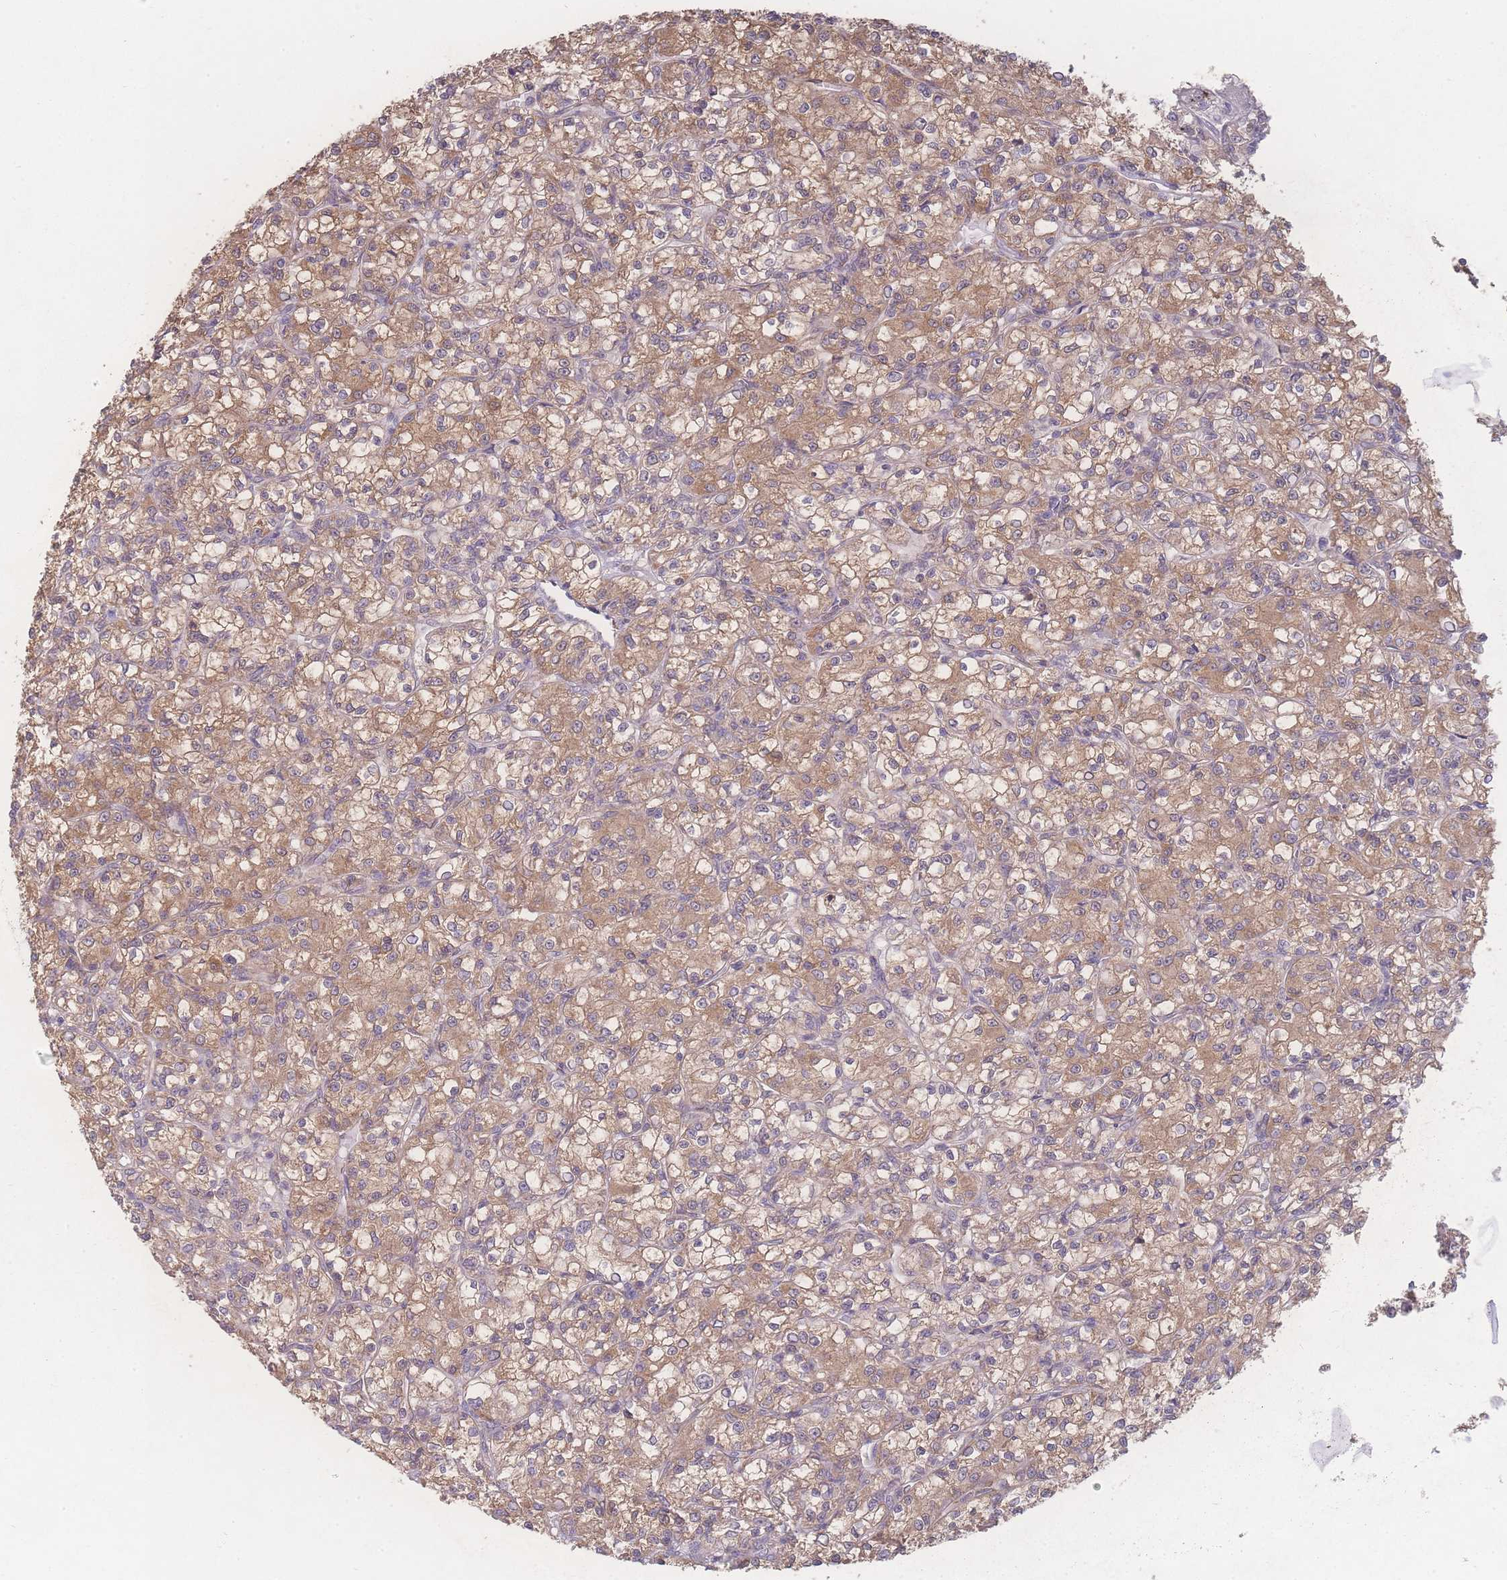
{"staining": {"intensity": "moderate", "quantity": ">75%", "location": "cytoplasmic/membranous"}, "tissue": "renal cancer", "cell_type": "Tumor cells", "image_type": "cancer", "snomed": [{"axis": "morphology", "description": "Adenocarcinoma, NOS"}, {"axis": "topography", "description": "Kidney"}], "caption": "High-magnification brightfield microscopy of adenocarcinoma (renal) stained with DAB (3,3'-diaminobenzidine) (brown) and counterstained with hematoxylin (blue). tumor cells exhibit moderate cytoplasmic/membranous positivity is identified in about>75% of cells. The protein is shown in brown color, while the nuclei are stained blue.", "gene": "GIPR", "patient": {"sex": "female", "age": 59}}